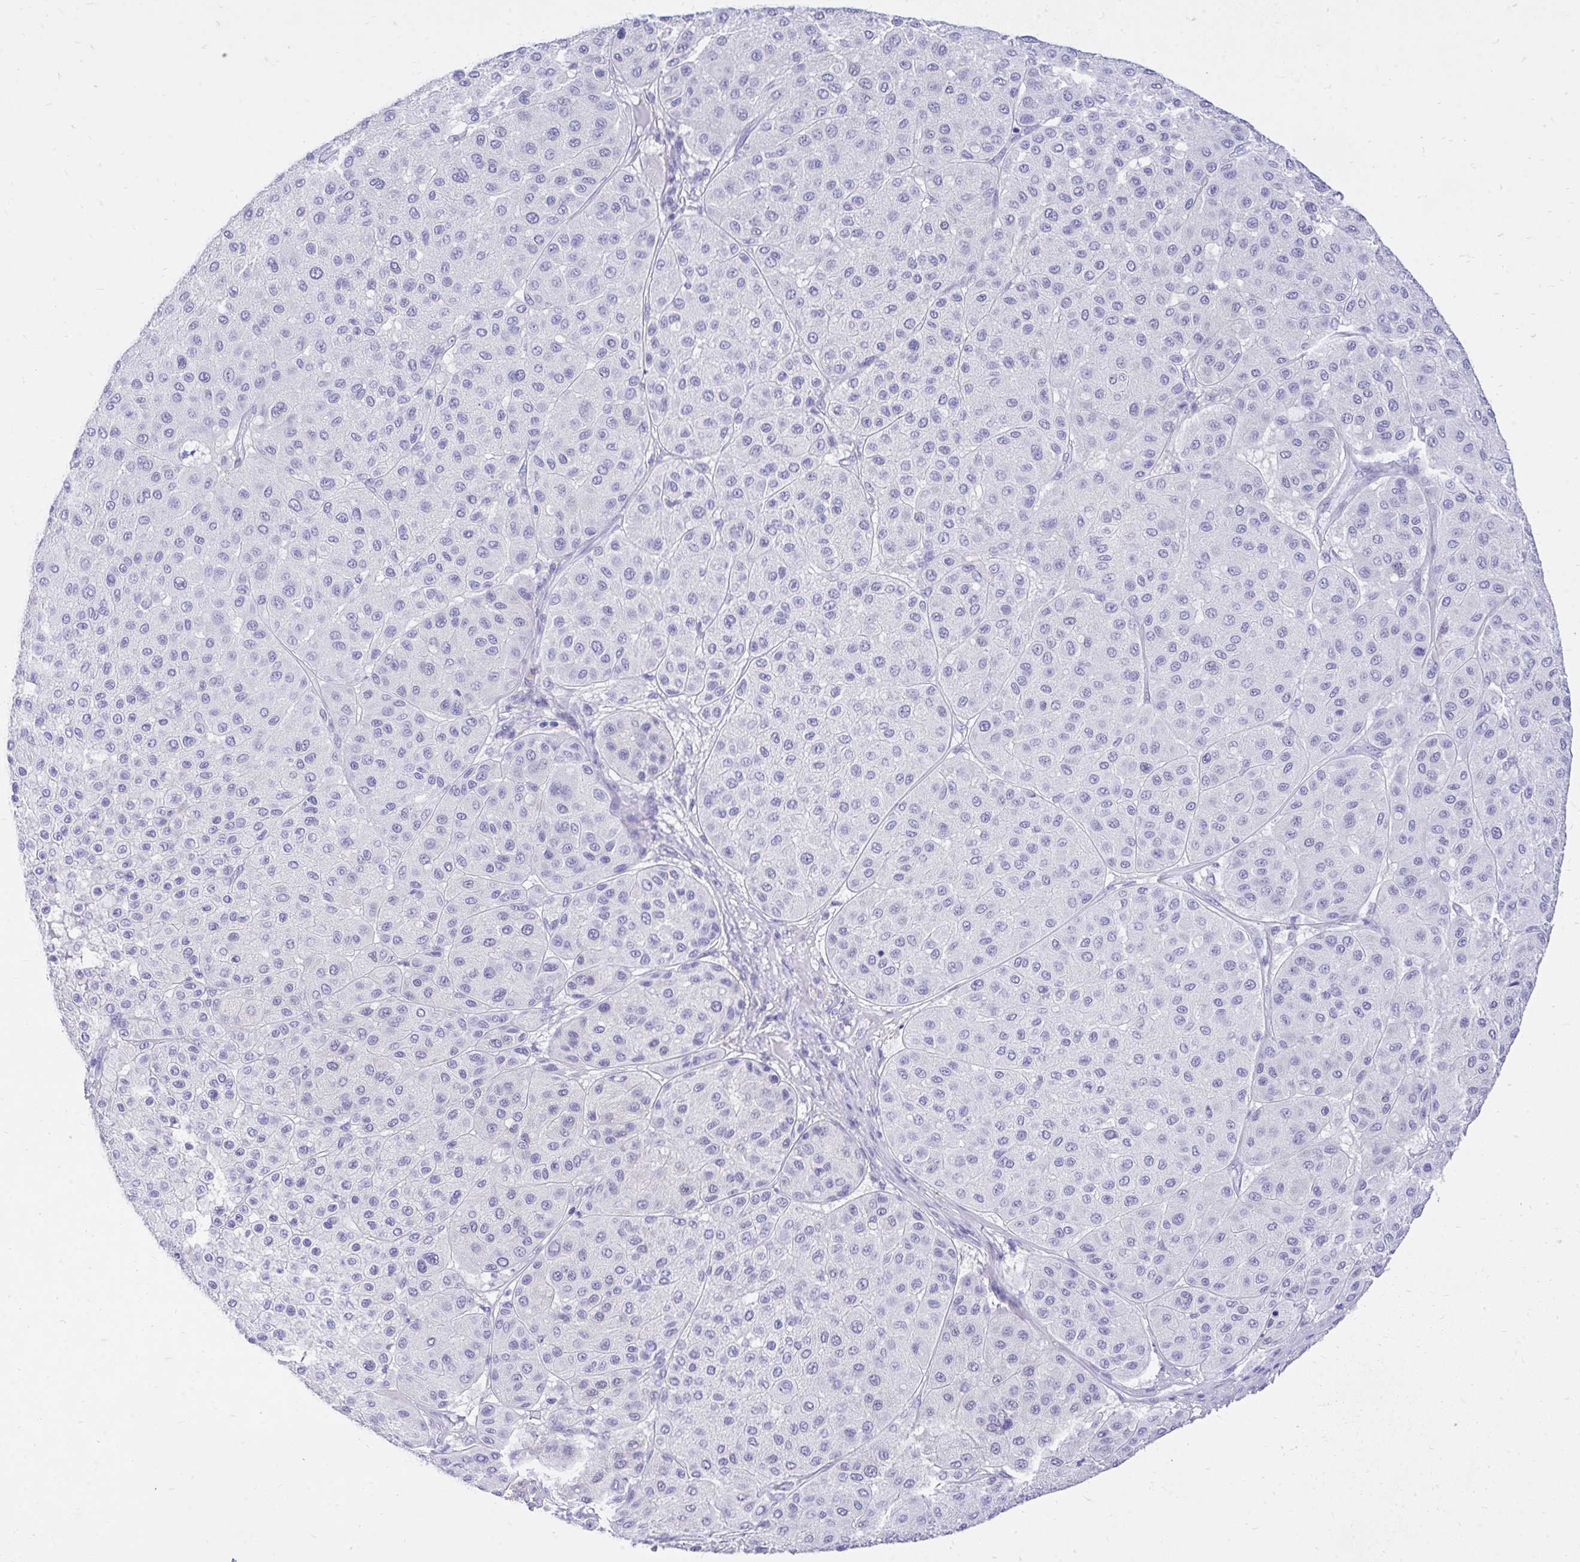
{"staining": {"intensity": "negative", "quantity": "none", "location": "none"}, "tissue": "melanoma", "cell_type": "Tumor cells", "image_type": "cancer", "snomed": [{"axis": "morphology", "description": "Malignant melanoma, Metastatic site"}, {"axis": "topography", "description": "Smooth muscle"}], "caption": "This is an immunohistochemistry photomicrograph of melanoma. There is no staining in tumor cells.", "gene": "MON1A", "patient": {"sex": "male", "age": 41}}